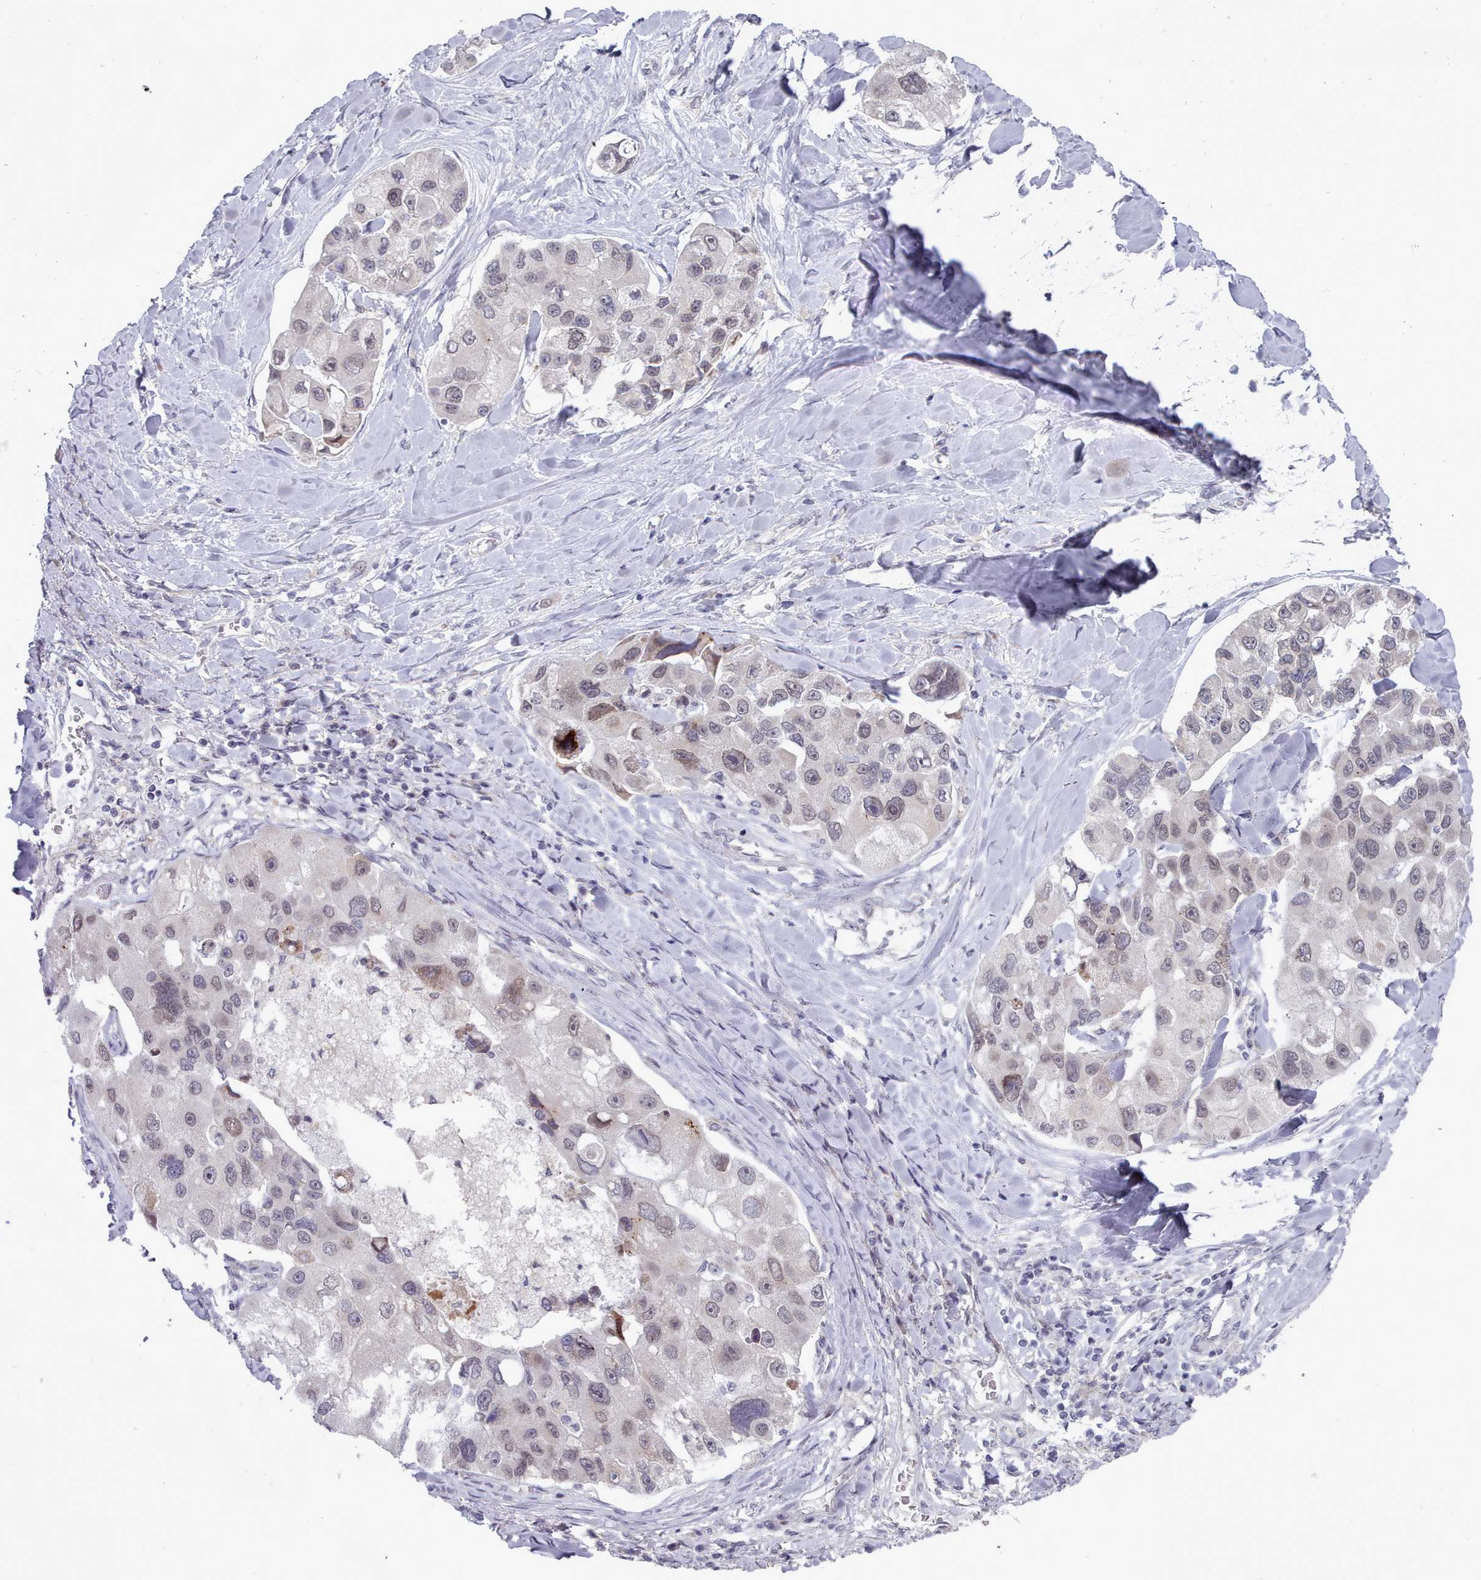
{"staining": {"intensity": "weak", "quantity": "<25%", "location": "nuclear"}, "tissue": "lung cancer", "cell_type": "Tumor cells", "image_type": "cancer", "snomed": [{"axis": "morphology", "description": "Adenocarcinoma, NOS"}, {"axis": "topography", "description": "Lung"}], "caption": "There is no significant staining in tumor cells of adenocarcinoma (lung).", "gene": "GINS1", "patient": {"sex": "female", "age": 54}}